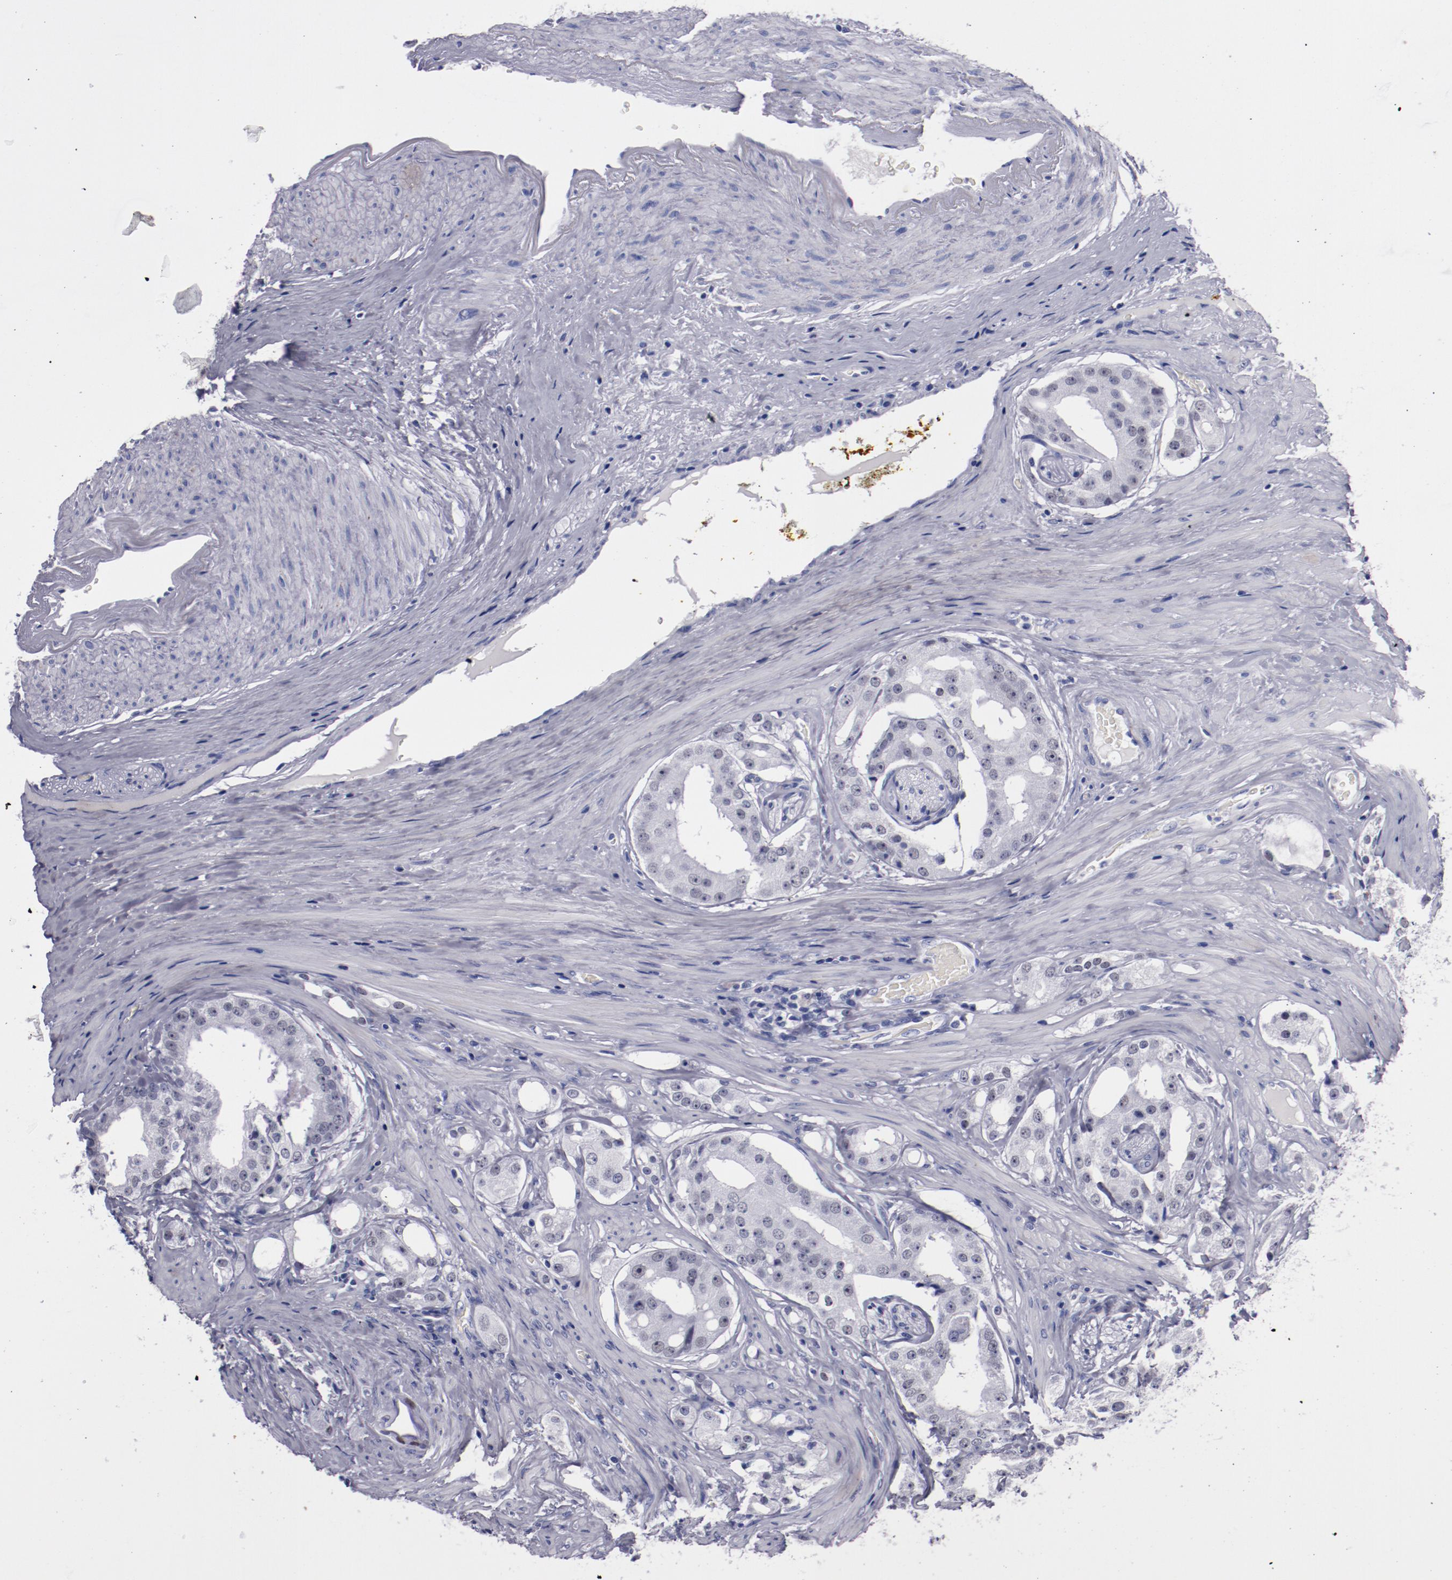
{"staining": {"intensity": "negative", "quantity": "none", "location": "none"}, "tissue": "prostate cancer", "cell_type": "Tumor cells", "image_type": "cancer", "snomed": [{"axis": "morphology", "description": "Adenocarcinoma, High grade"}, {"axis": "topography", "description": "Prostate"}], "caption": "IHC image of neoplastic tissue: prostate adenocarcinoma (high-grade) stained with DAB exhibits no significant protein positivity in tumor cells. Nuclei are stained in blue.", "gene": "HNF1B", "patient": {"sex": "male", "age": 68}}